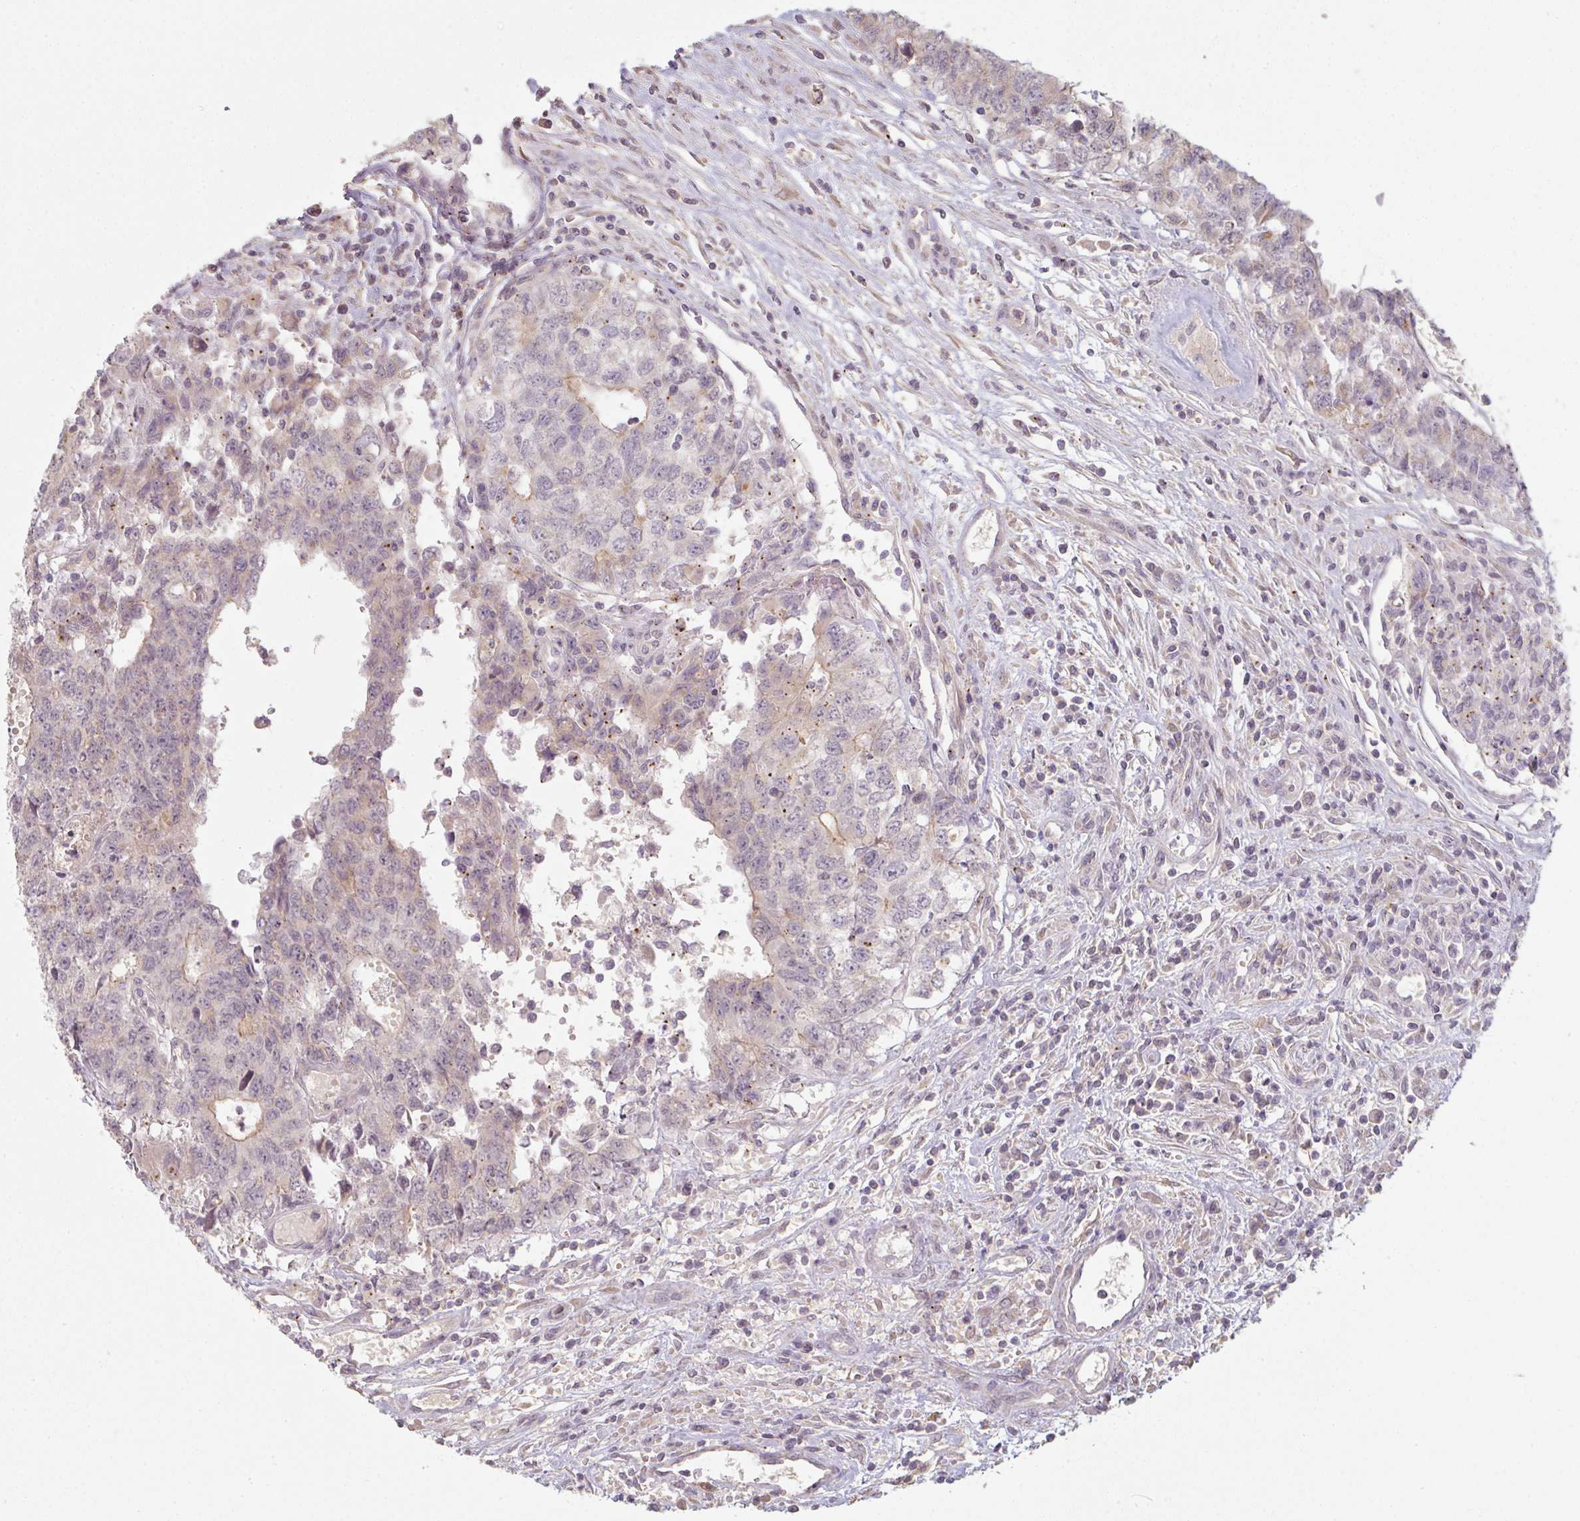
{"staining": {"intensity": "weak", "quantity": "<25%", "location": "cytoplasmic/membranous"}, "tissue": "testis cancer", "cell_type": "Tumor cells", "image_type": "cancer", "snomed": [{"axis": "morphology", "description": "Carcinoma, Embryonal, NOS"}, {"axis": "topography", "description": "Testis"}], "caption": "High power microscopy photomicrograph of an IHC histopathology image of testis cancer (embryonal carcinoma), revealing no significant staining in tumor cells.", "gene": "TMEM237", "patient": {"sex": "male", "age": 34}}